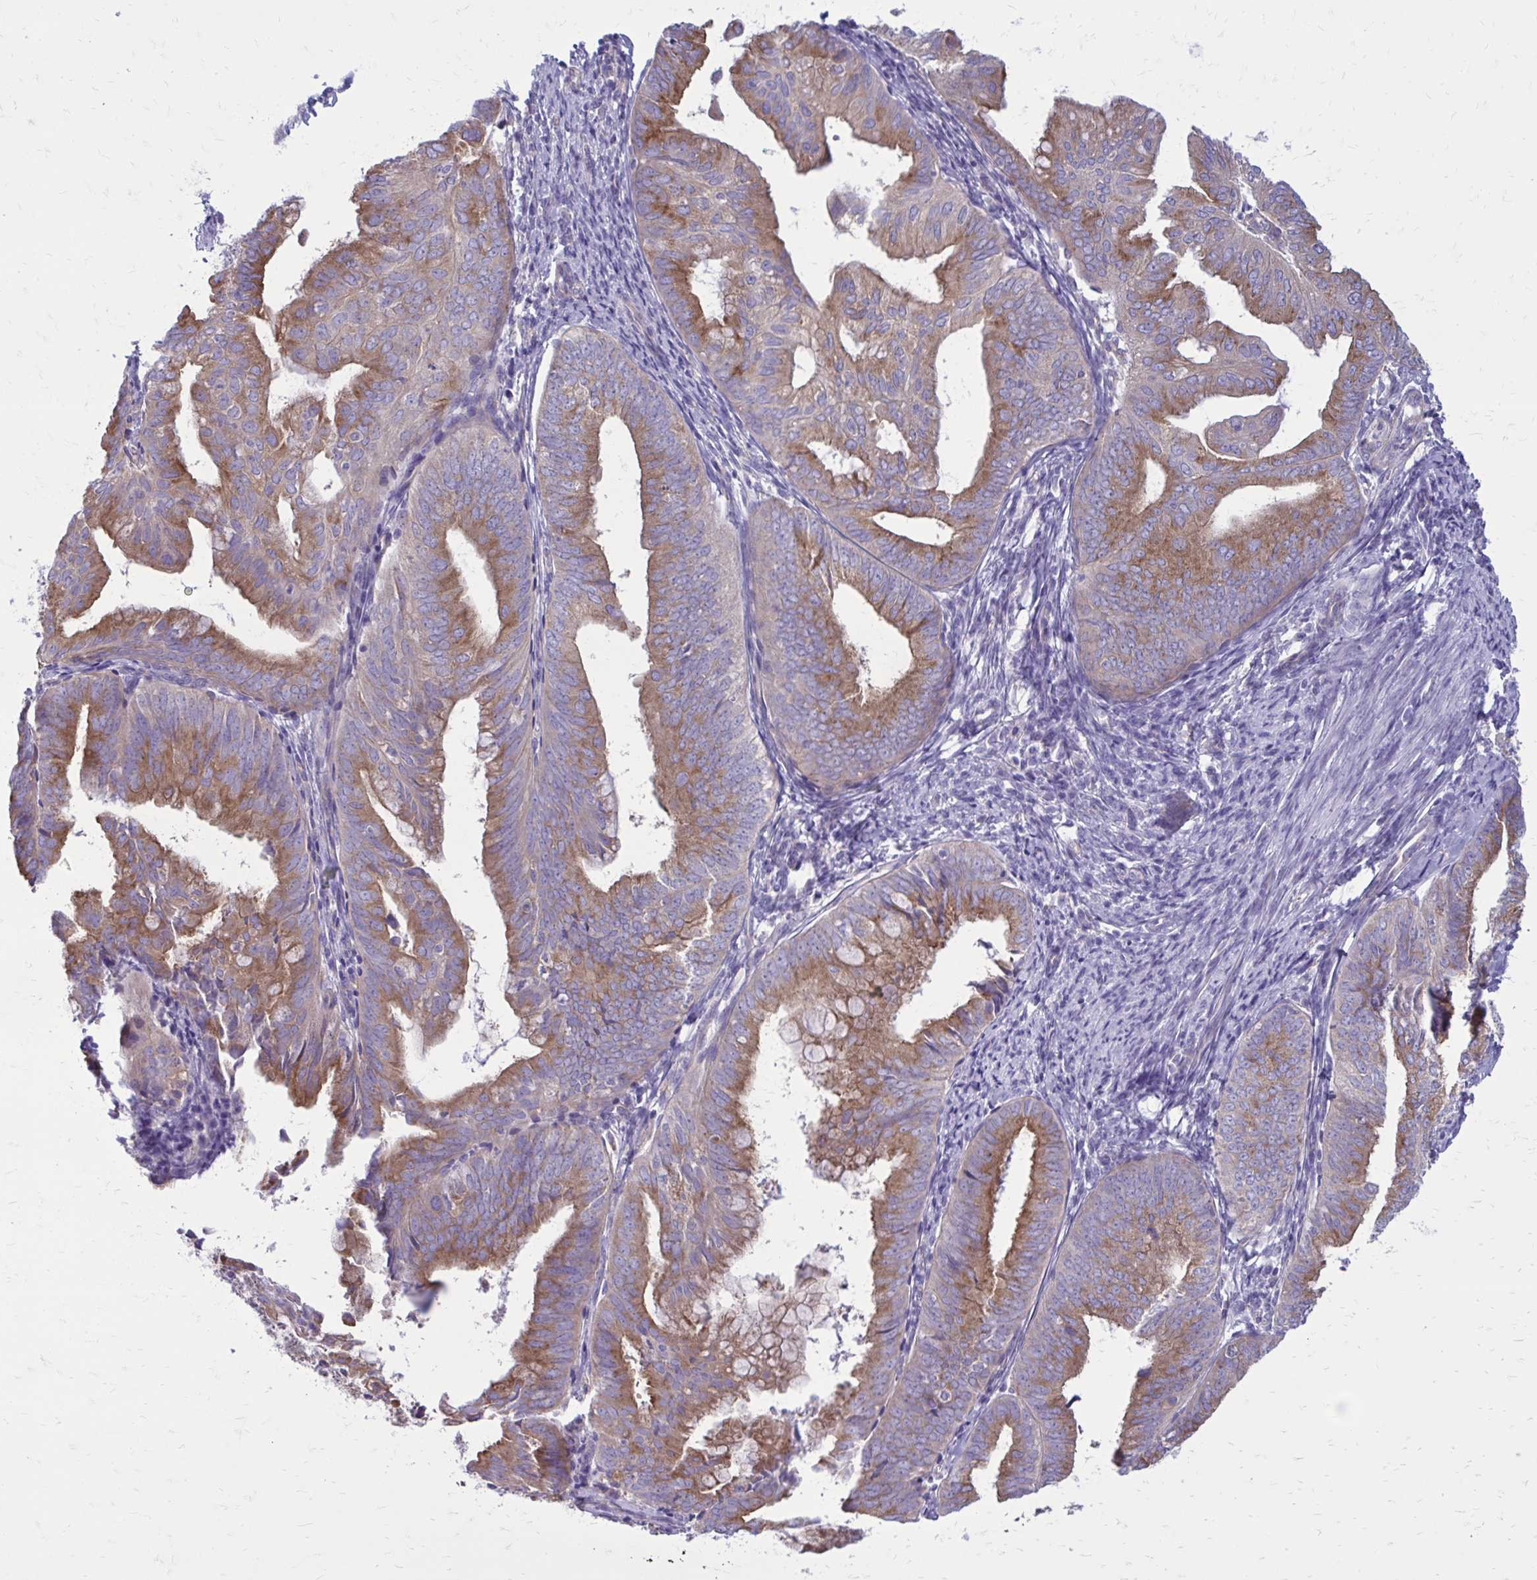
{"staining": {"intensity": "moderate", "quantity": "25%-75%", "location": "cytoplasmic/membranous"}, "tissue": "endometrial cancer", "cell_type": "Tumor cells", "image_type": "cancer", "snomed": [{"axis": "morphology", "description": "Adenocarcinoma, NOS"}, {"axis": "topography", "description": "Endometrium"}], "caption": "Immunohistochemical staining of endometrial adenocarcinoma shows moderate cytoplasmic/membranous protein positivity in about 25%-75% of tumor cells.", "gene": "CLTA", "patient": {"sex": "female", "age": 75}}